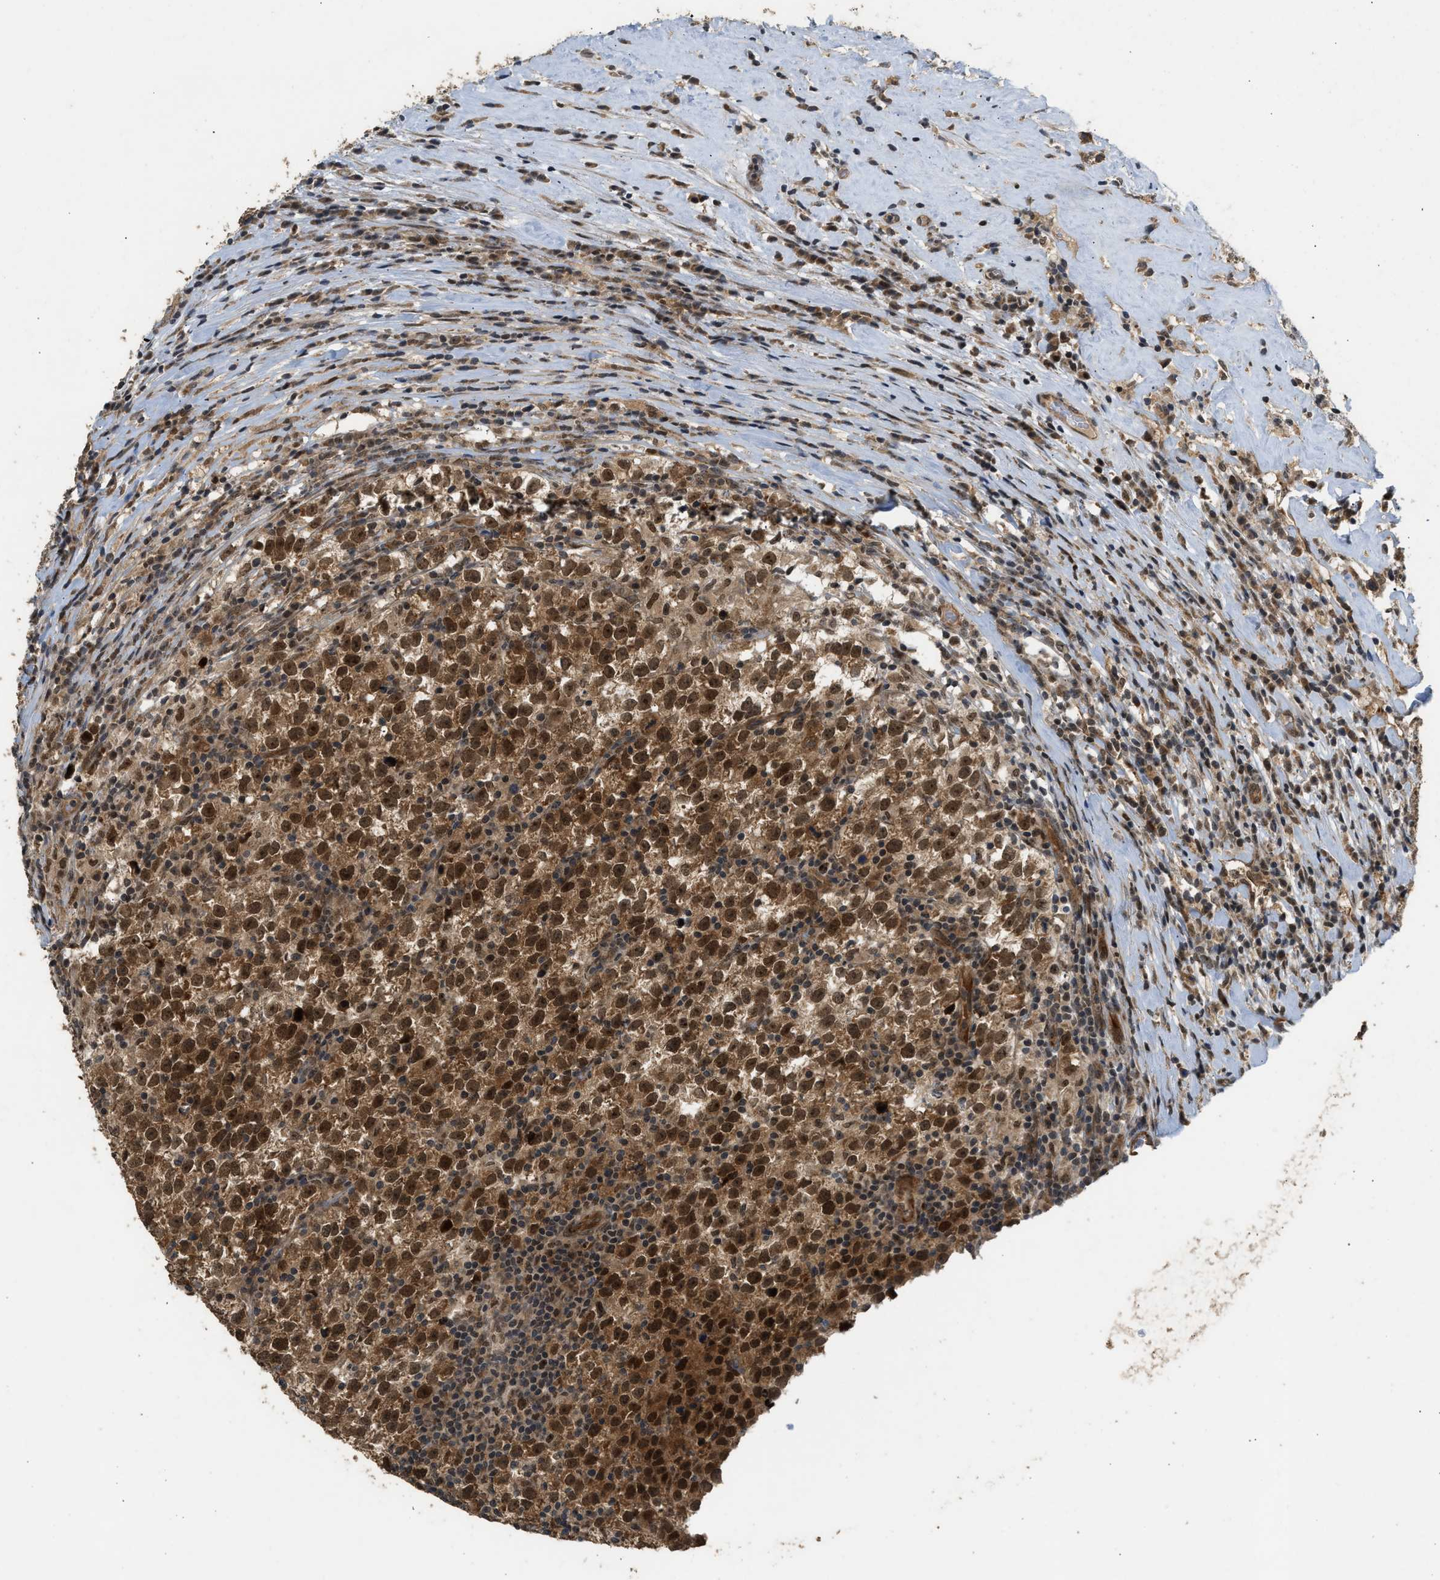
{"staining": {"intensity": "strong", "quantity": ">75%", "location": "cytoplasmic/membranous,nuclear"}, "tissue": "testis cancer", "cell_type": "Tumor cells", "image_type": "cancer", "snomed": [{"axis": "morphology", "description": "Normal tissue, NOS"}, {"axis": "morphology", "description": "Seminoma, NOS"}, {"axis": "topography", "description": "Testis"}], "caption": "Immunohistochemistry (IHC) histopathology image of human testis cancer (seminoma) stained for a protein (brown), which exhibits high levels of strong cytoplasmic/membranous and nuclear staining in about >75% of tumor cells.", "gene": "GET1", "patient": {"sex": "male", "age": 43}}